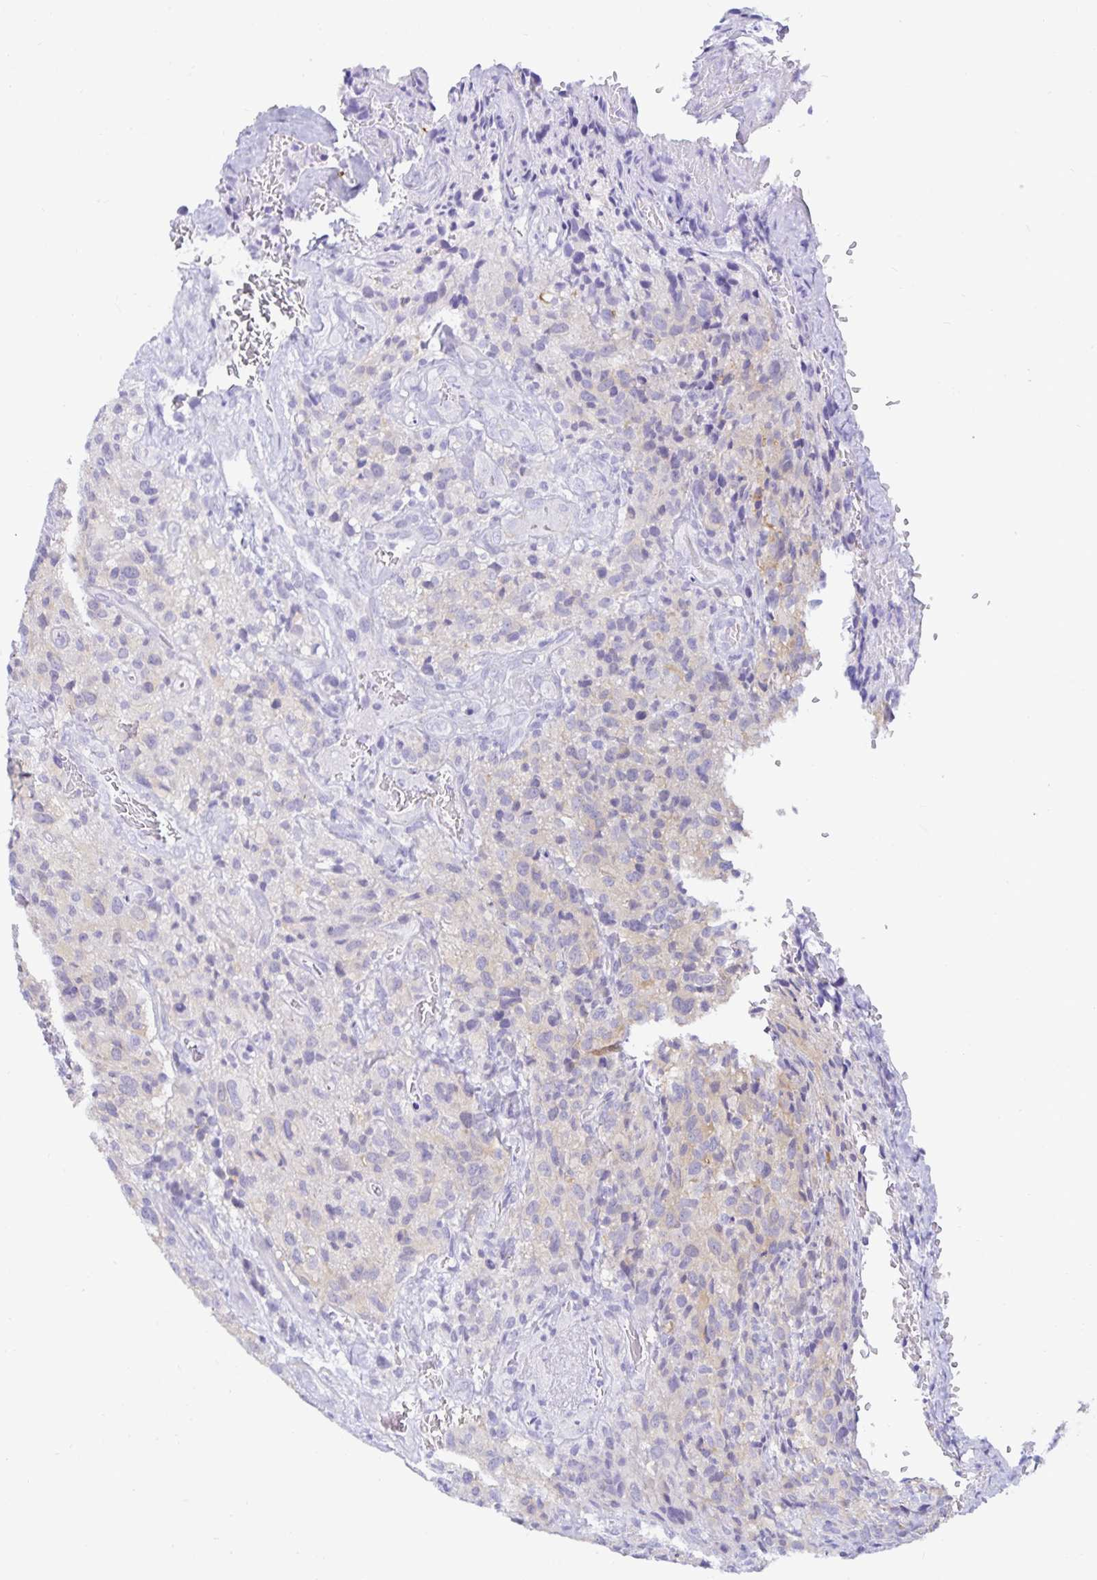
{"staining": {"intensity": "negative", "quantity": "none", "location": "none"}, "tissue": "glioma", "cell_type": "Tumor cells", "image_type": "cancer", "snomed": [{"axis": "morphology", "description": "Glioma, malignant, High grade"}, {"axis": "topography", "description": "Brain"}], "caption": "Immunohistochemistry (IHC) histopathology image of malignant high-grade glioma stained for a protein (brown), which demonstrates no expression in tumor cells.", "gene": "MON2", "patient": {"sex": "male", "age": 76}}